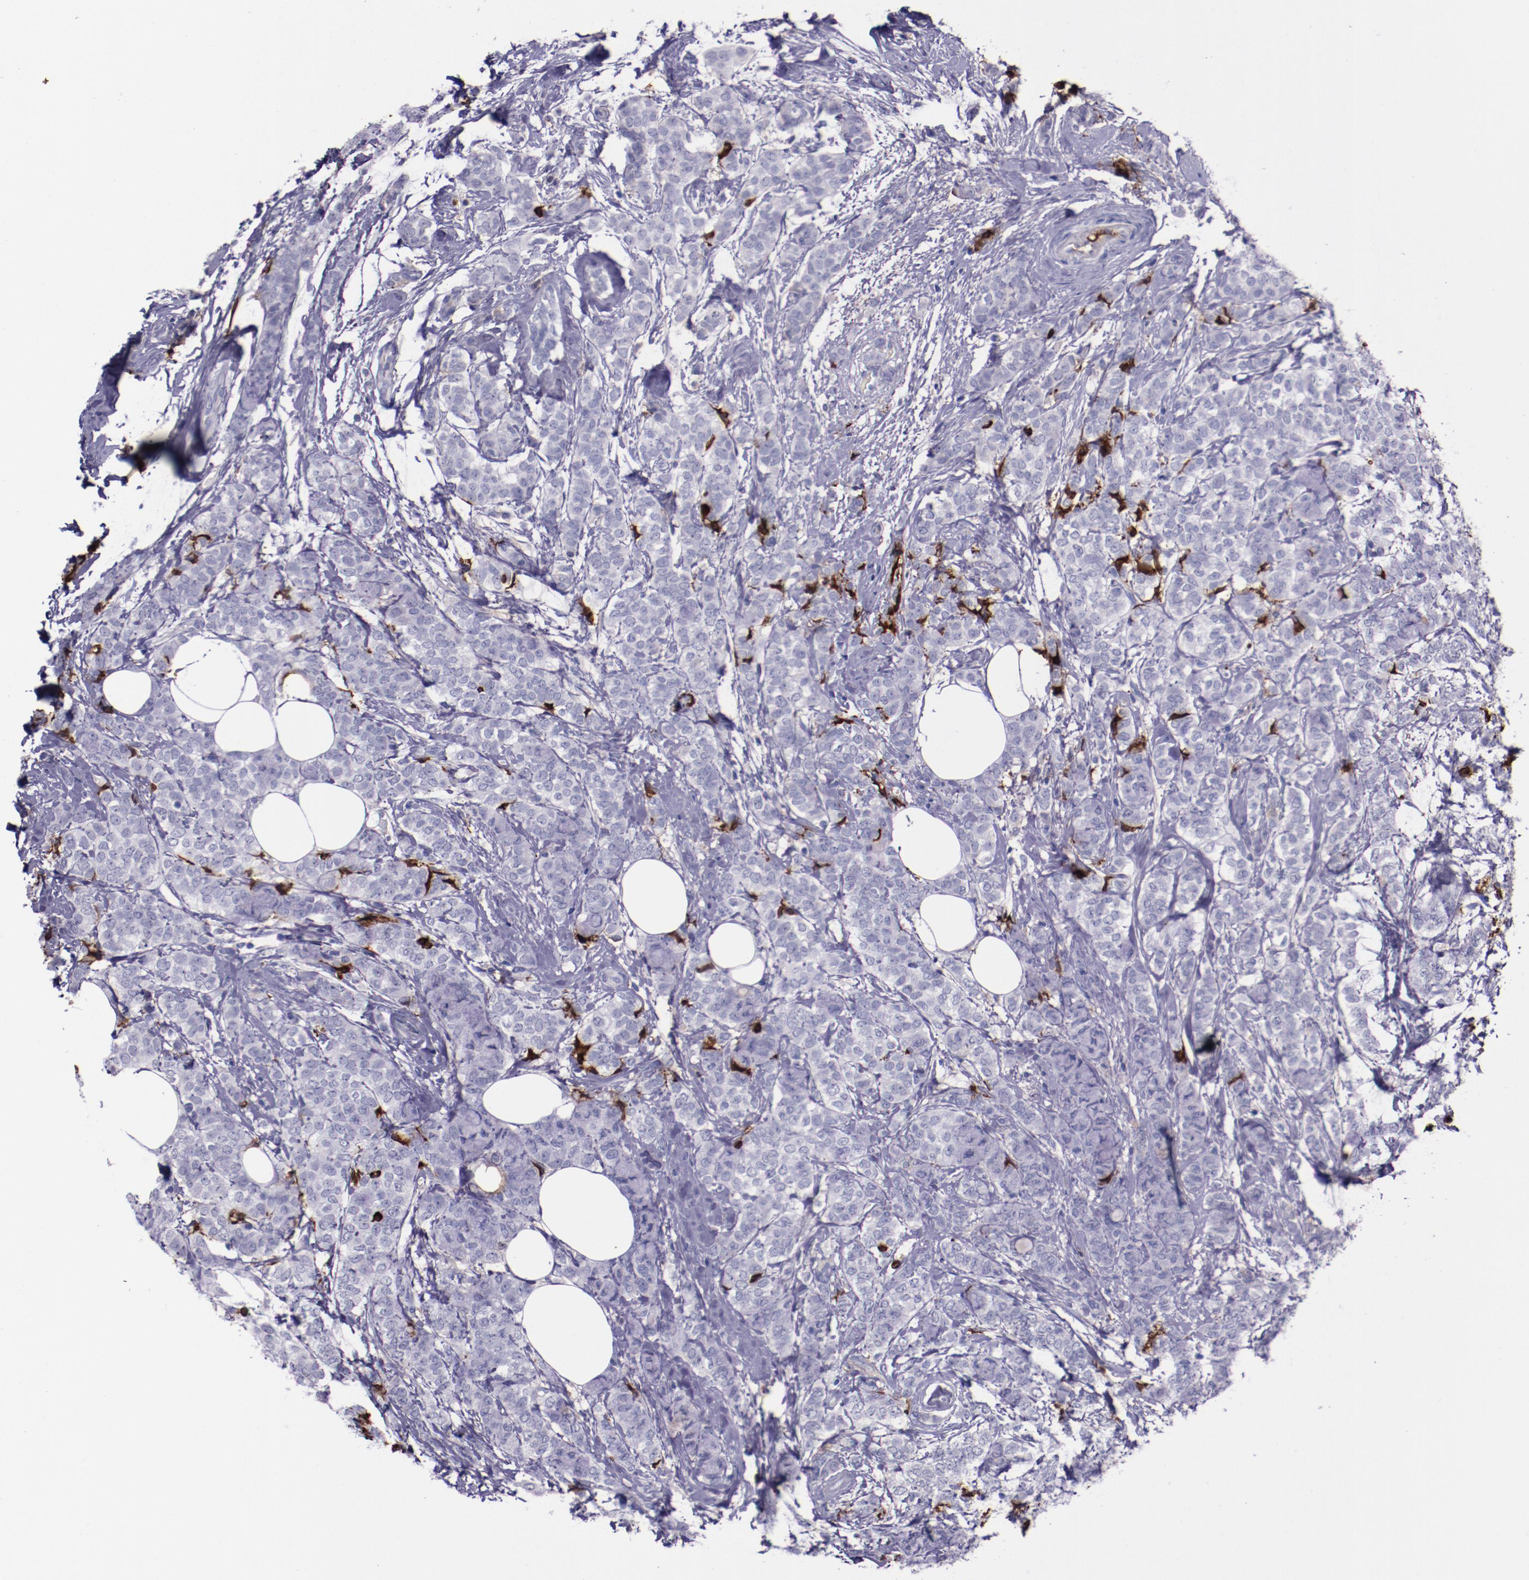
{"staining": {"intensity": "negative", "quantity": "none", "location": "none"}, "tissue": "breast cancer", "cell_type": "Tumor cells", "image_type": "cancer", "snomed": [{"axis": "morphology", "description": "Lobular carcinoma"}, {"axis": "topography", "description": "Breast"}], "caption": "The photomicrograph displays no staining of tumor cells in breast cancer.", "gene": "APOH", "patient": {"sex": "female", "age": 60}}